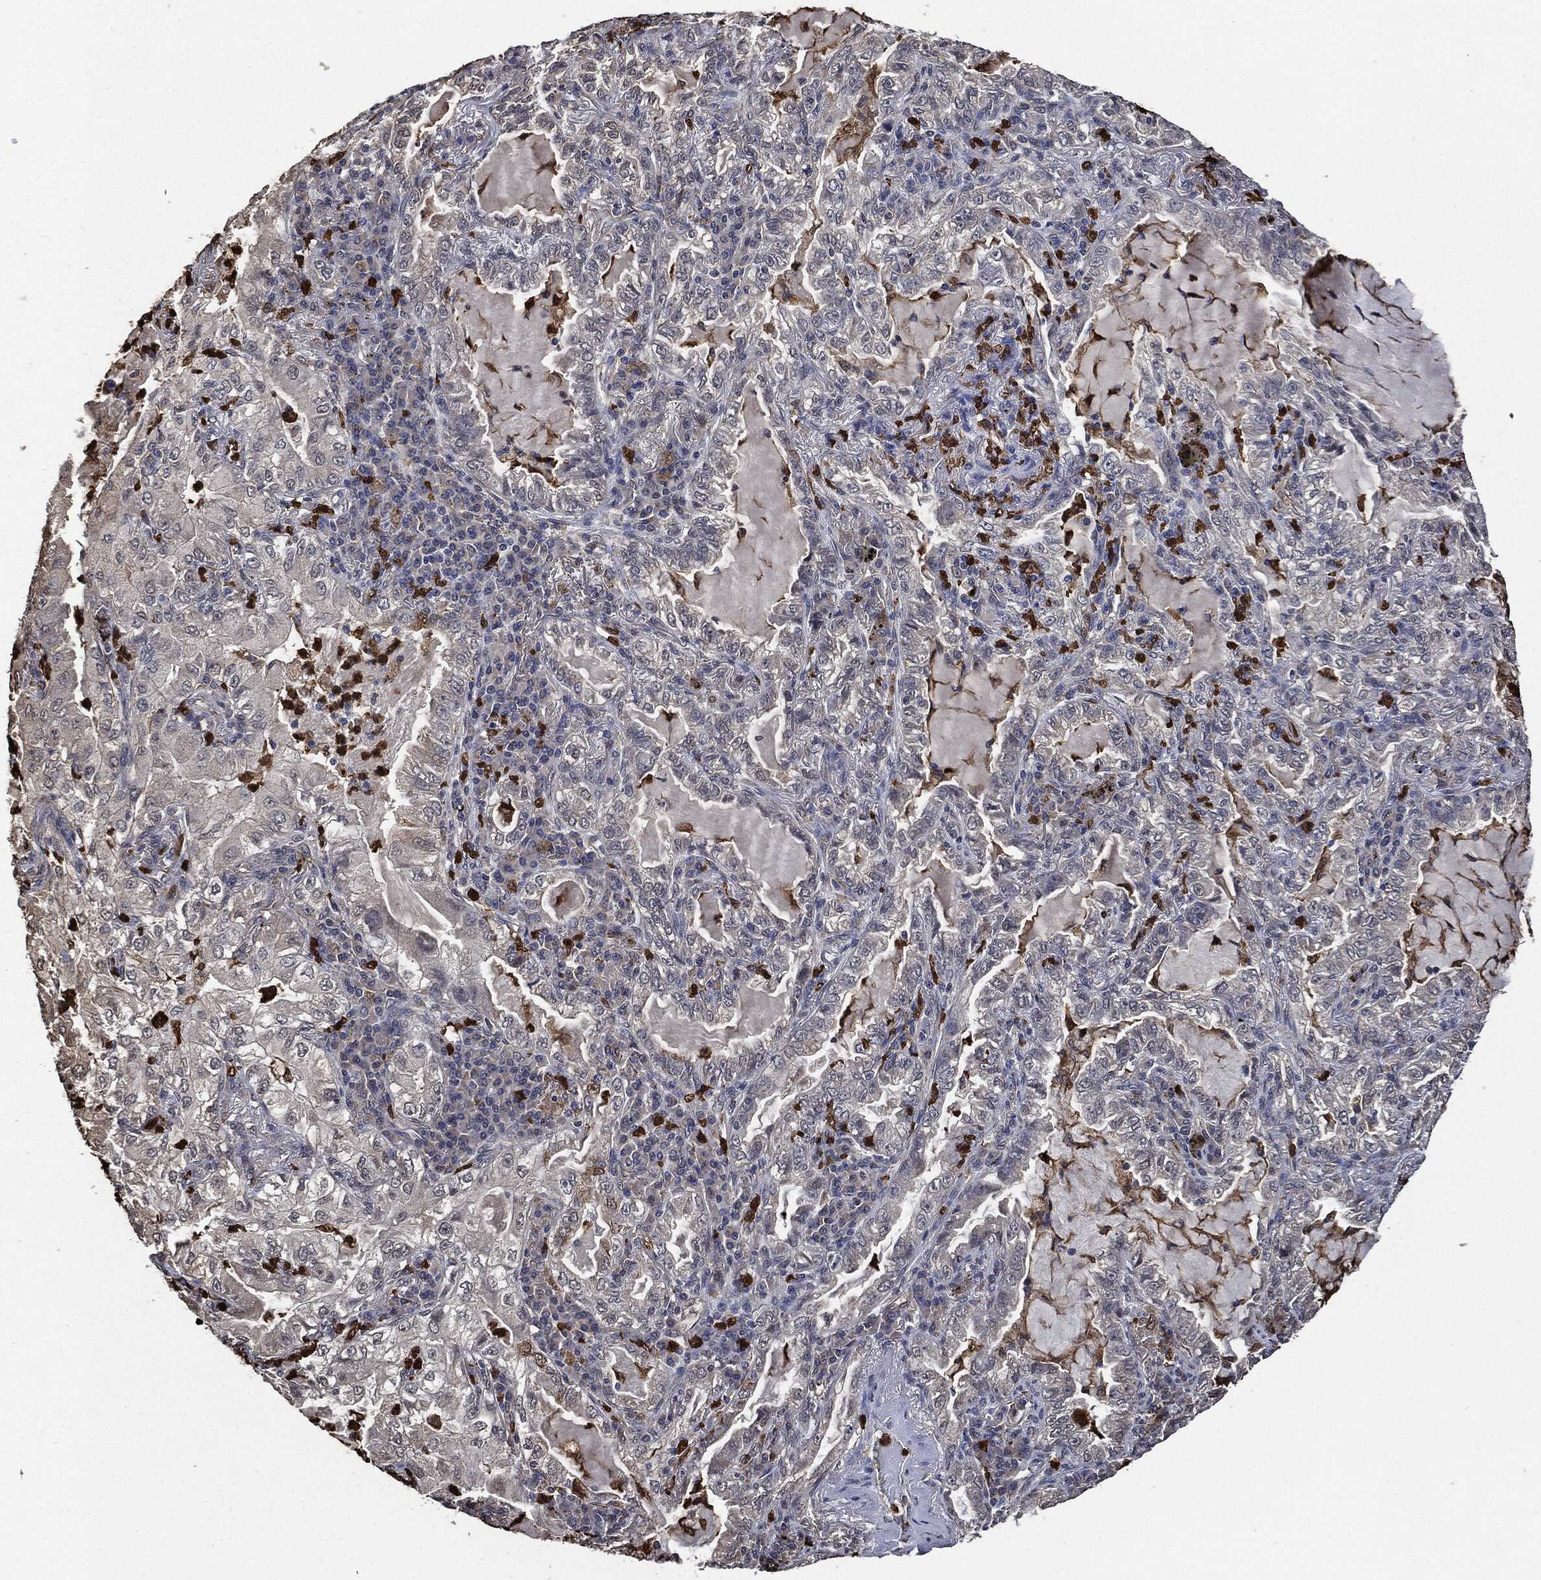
{"staining": {"intensity": "negative", "quantity": "none", "location": "none"}, "tissue": "lung cancer", "cell_type": "Tumor cells", "image_type": "cancer", "snomed": [{"axis": "morphology", "description": "Adenocarcinoma, NOS"}, {"axis": "topography", "description": "Lung"}], "caption": "Tumor cells are negative for protein expression in human adenocarcinoma (lung).", "gene": "S100A9", "patient": {"sex": "female", "age": 73}}